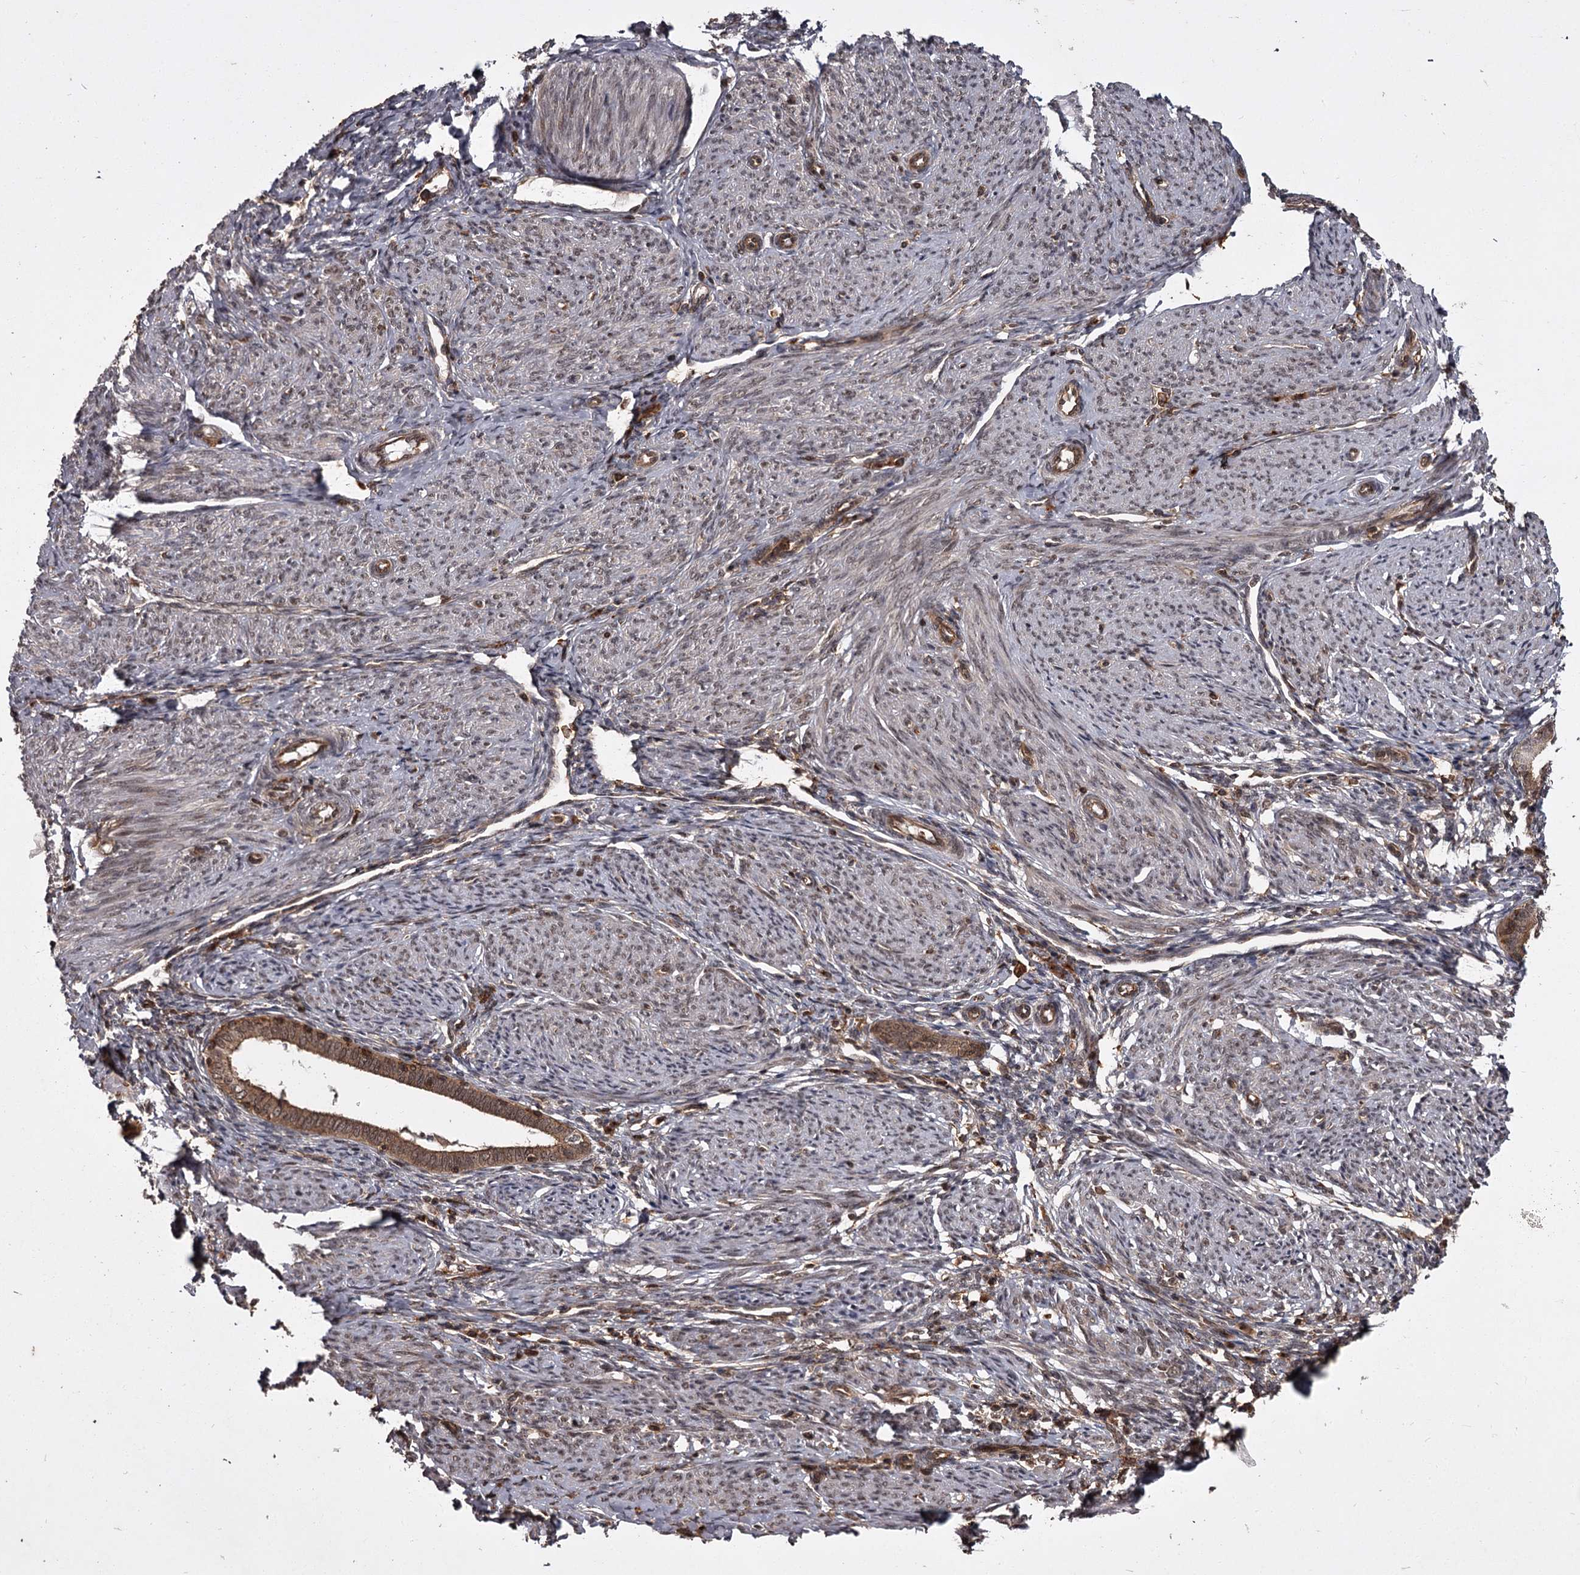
{"staining": {"intensity": "weak", "quantity": "25%-75%", "location": "cytoplasmic/membranous,nuclear"}, "tissue": "endometrium", "cell_type": "Cells in endometrial stroma", "image_type": "normal", "snomed": [{"axis": "morphology", "description": "Normal tissue, NOS"}, {"axis": "topography", "description": "Endometrium"}], "caption": "Protein staining of benign endometrium demonstrates weak cytoplasmic/membranous,nuclear positivity in about 25%-75% of cells in endometrial stroma. (IHC, brightfield microscopy, high magnification).", "gene": "TBC1D23", "patient": {"sex": "female", "age": 72}}